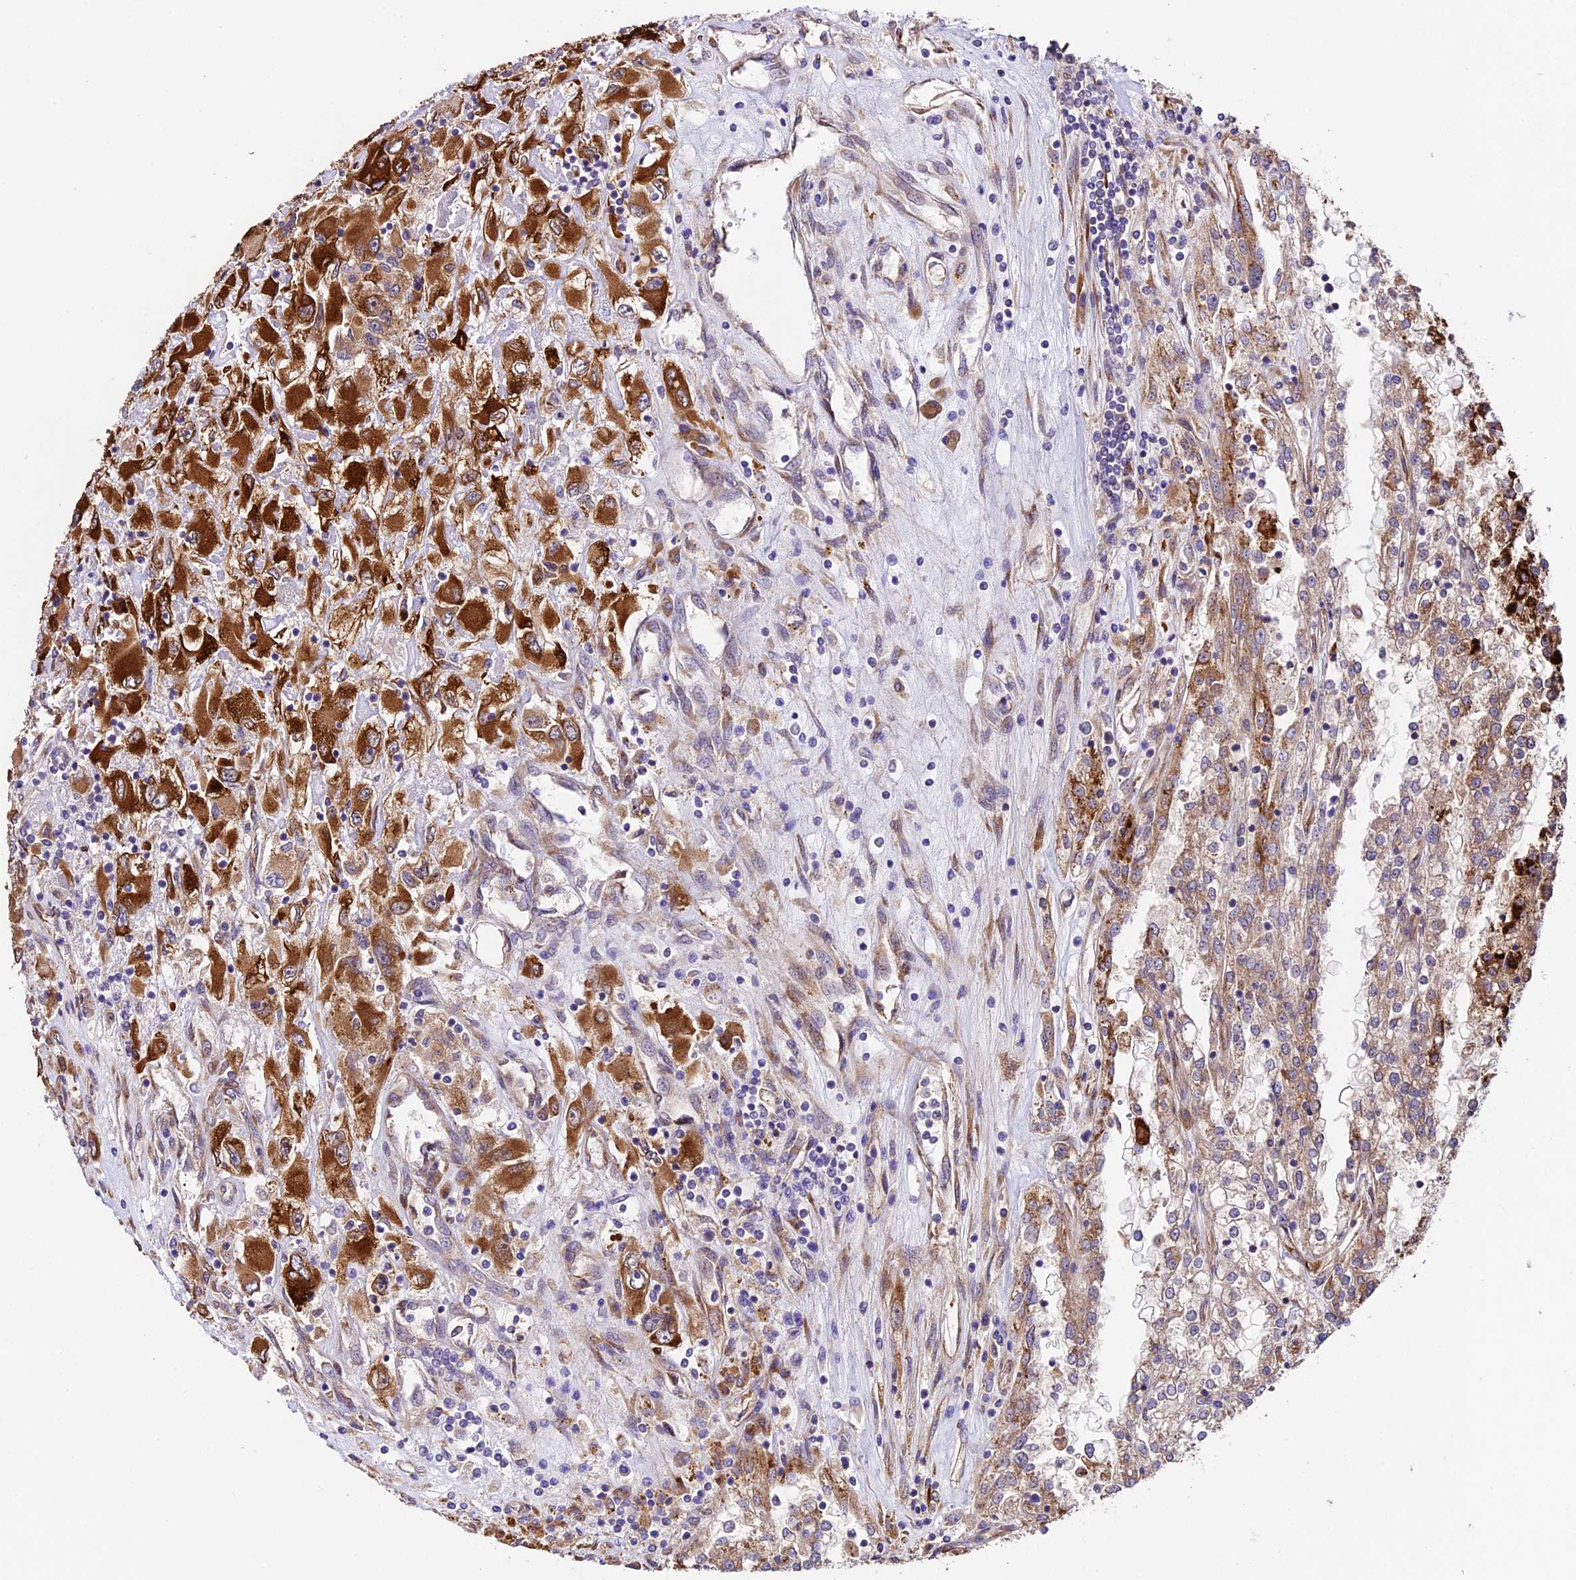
{"staining": {"intensity": "strong", "quantity": "25%-75%", "location": "cytoplasmic/membranous"}, "tissue": "renal cancer", "cell_type": "Tumor cells", "image_type": "cancer", "snomed": [{"axis": "morphology", "description": "Adenocarcinoma, NOS"}, {"axis": "topography", "description": "Kidney"}], "caption": "Immunohistochemical staining of renal cancer (adenocarcinoma) exhibits high levels of strong cytoplasmic/membranous expression in approximately 25%-75% of tumor cells.", "gene": "LSM7", "patient": {"sex": "female", "age": 52}}